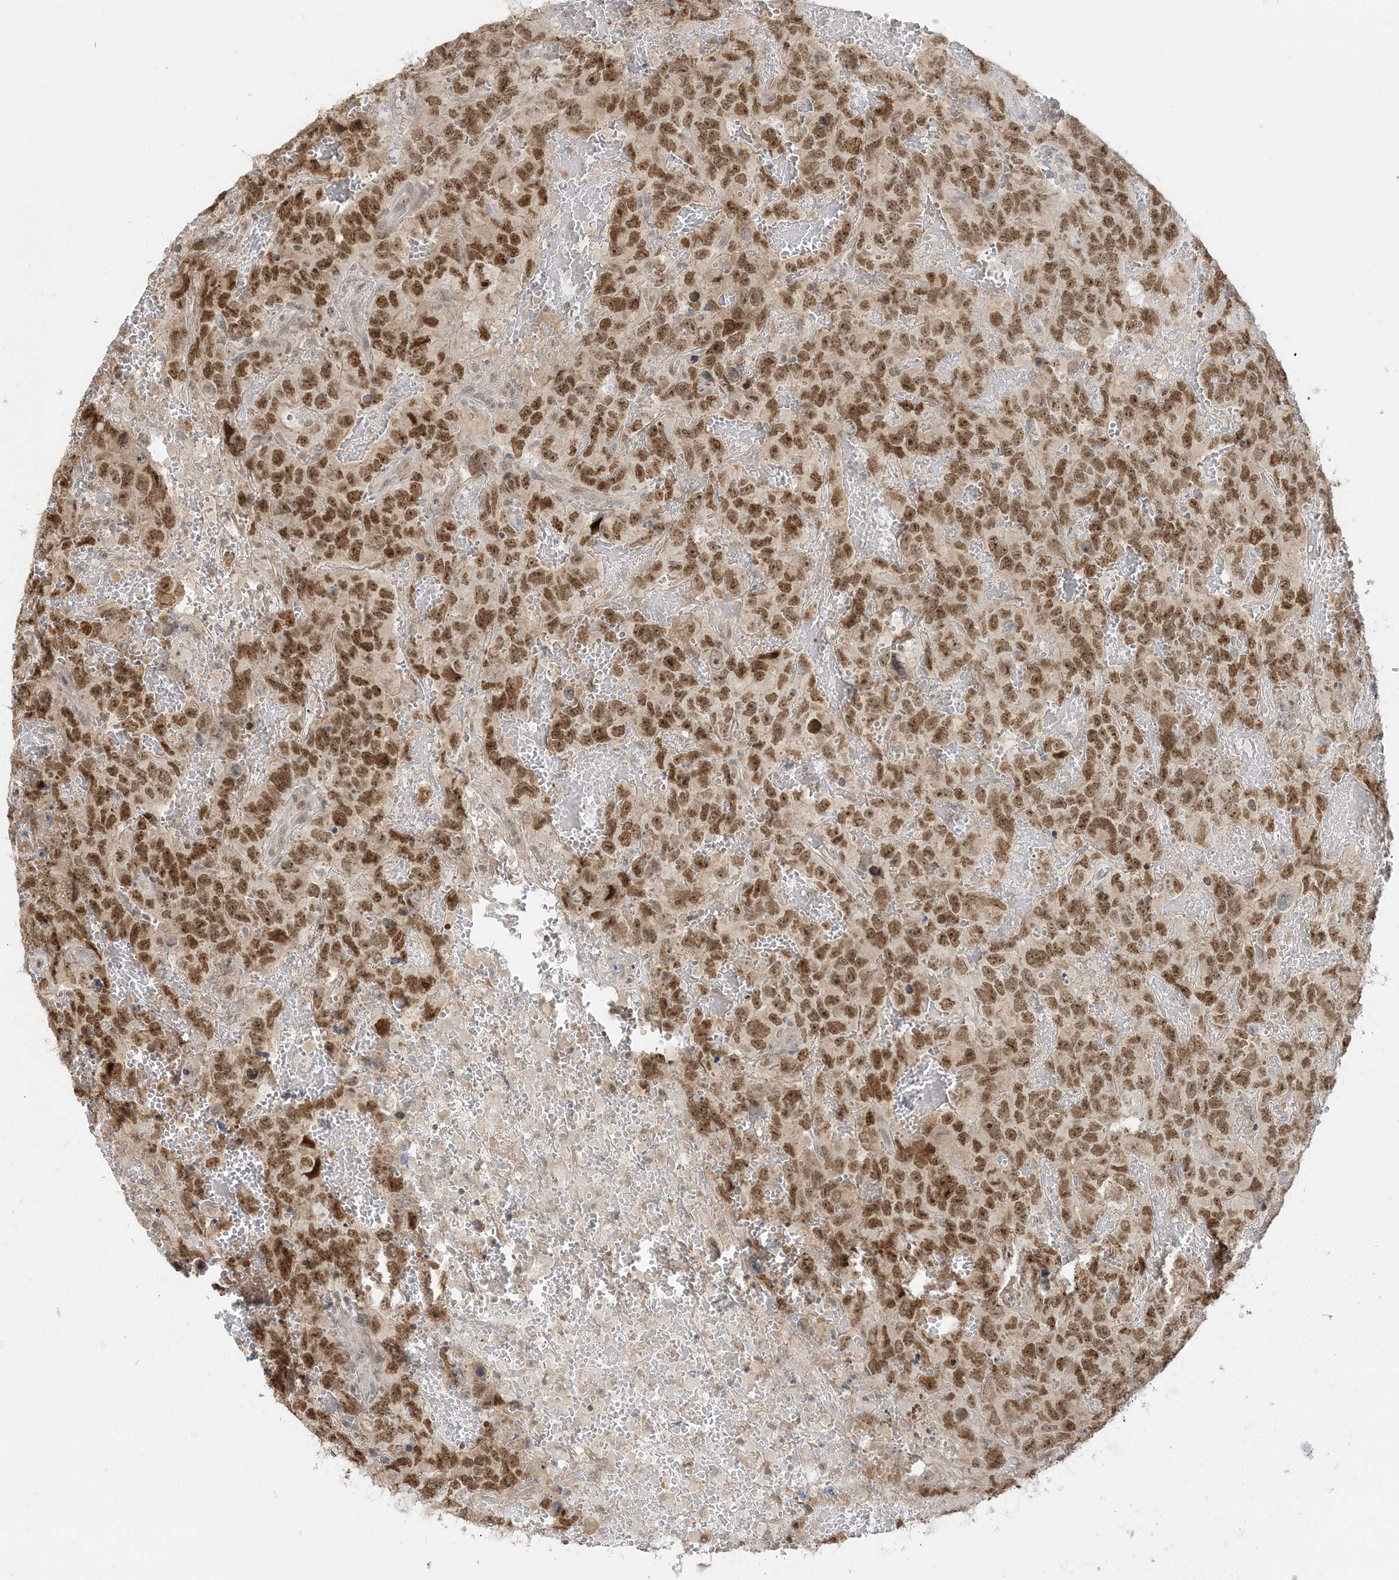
{"staining": {"intensity": "moderate", "quantity": ">75%", "location": "nuclear"}, "tissue": "testis cancer", "cell_type": "Tumor cells", "image_type": "cancer", "snomed": [{"axis": "morphology", "description": "Carcinoma, Embryonal, NOS"}, {"axis": "topography", "description": "Testis"}], "caption": "Testis cancer (embryonal carcinoma) stained with DAB immunohistochemistry (IHC) demonstrates medium levels of moderate nuclear expression in about >75% of tumor cells. The staining was performed using DAB to visualize the protein expression in brown, while the nuclei were stained in blue with hematoxylin (Magnification: 20x).", "gene": "PRRT3", "patient": {"sex": "male", "age": 45}}